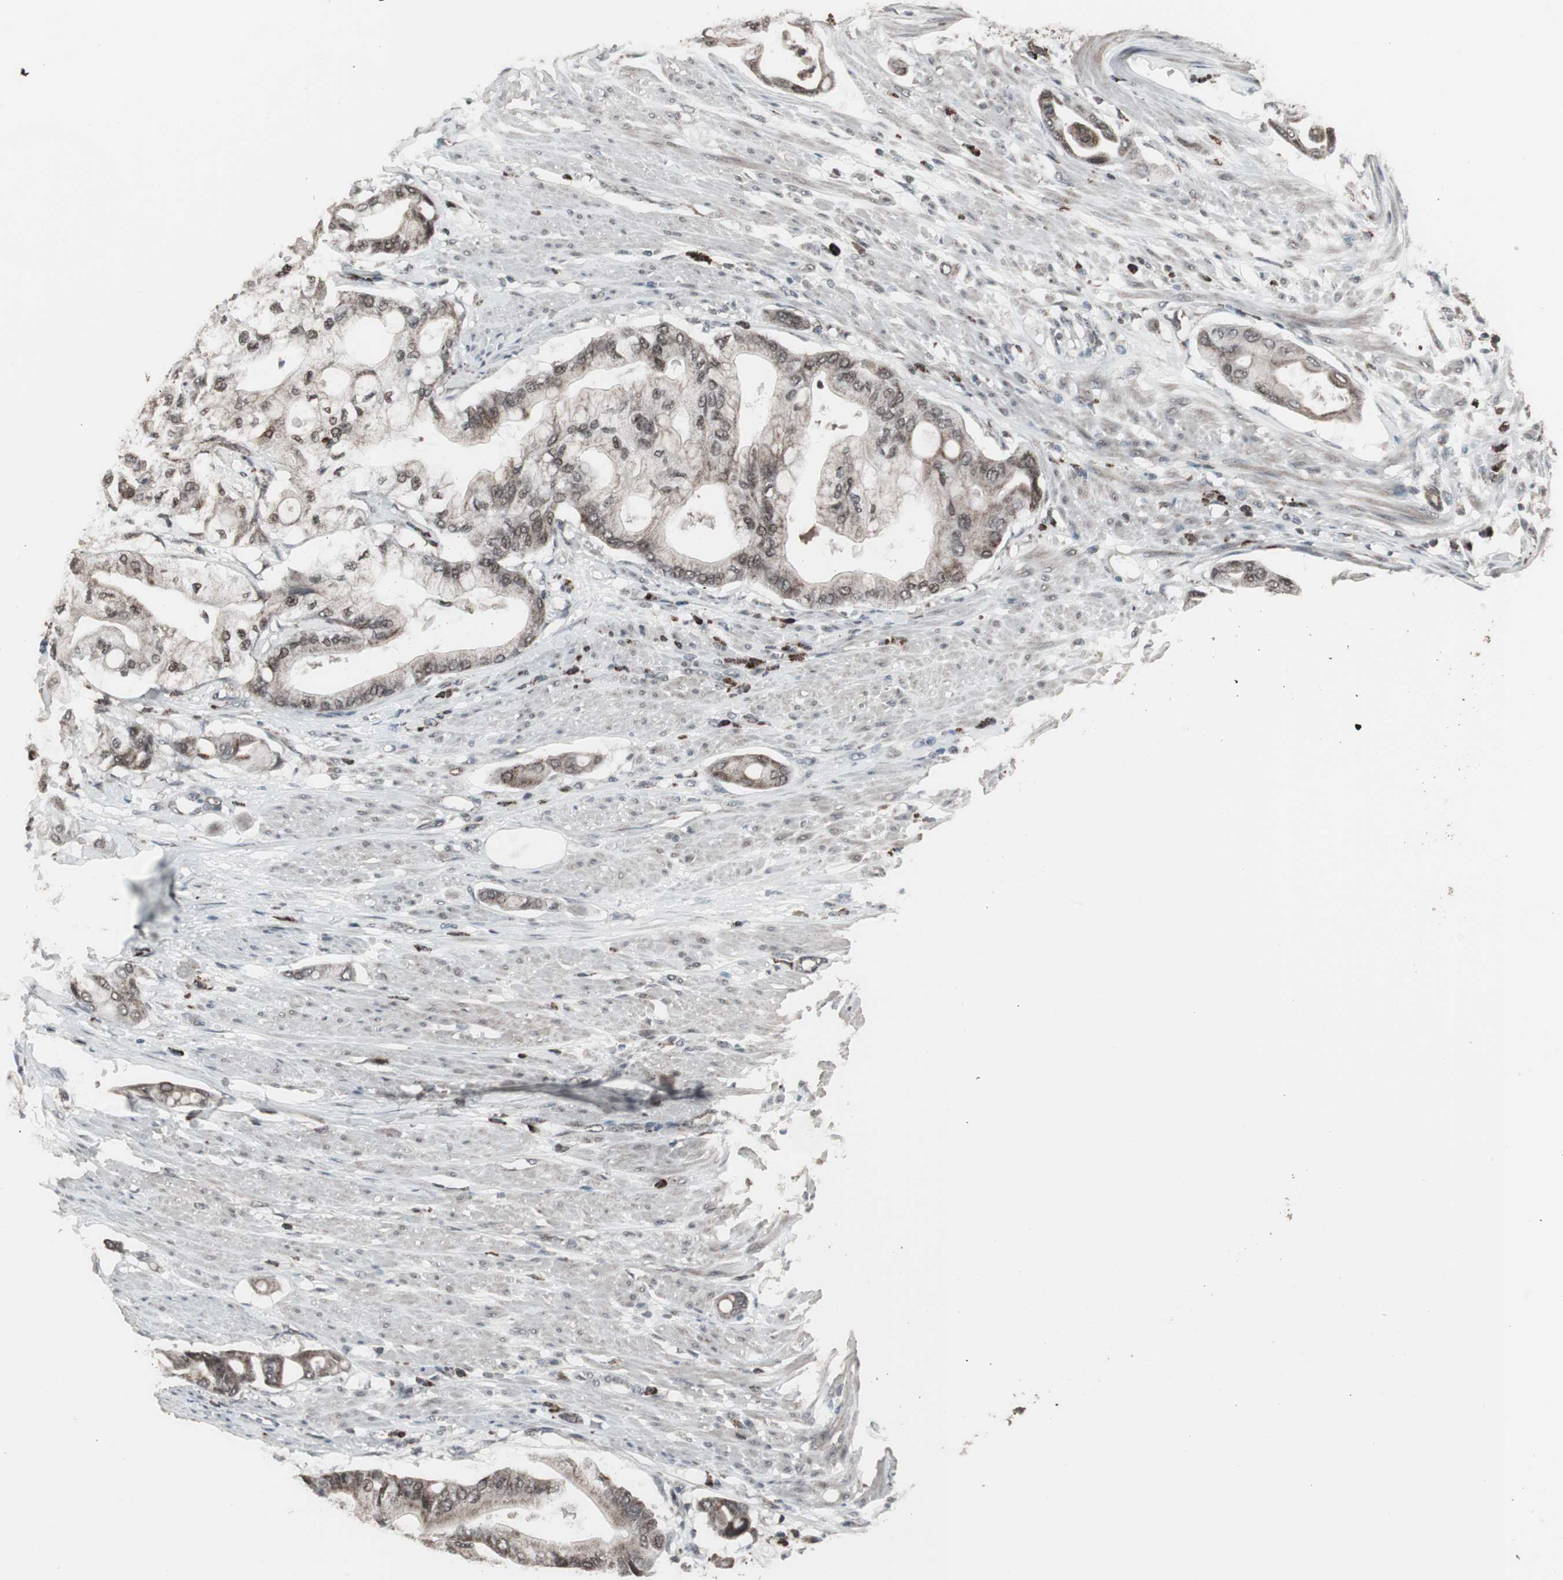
{"staining": {"intensity": "moderate", "quantity": ">75%", "location": "nuclear"}, "tissue": "pancreatic cancer", "cell_type": "Tumor cells", "image_type": "cancer", "snomed": [{"axis": "morphology", "description": "Adenocarcinoma, NOS"}, {"axis": "morphology", "description": "Adenocarcinoma, metastatic, NOS"}, {"axis": "topography", "description": "Lymph node"}, {"axis": "topography", "description": "Pancreas"}, {"axis": "topography", "description": "Duodenum"}], "caption": "Protein staining of pancreatic cancer tissue exhibits moderate nuclear staining in approximately >75% of tumor cells. (DAB (3,3'-diaminobenzidine) IHC with brightfield microscopy, high magnification).", "gene": "RXRA", "patient": {"sex": "female", "age": 64}}